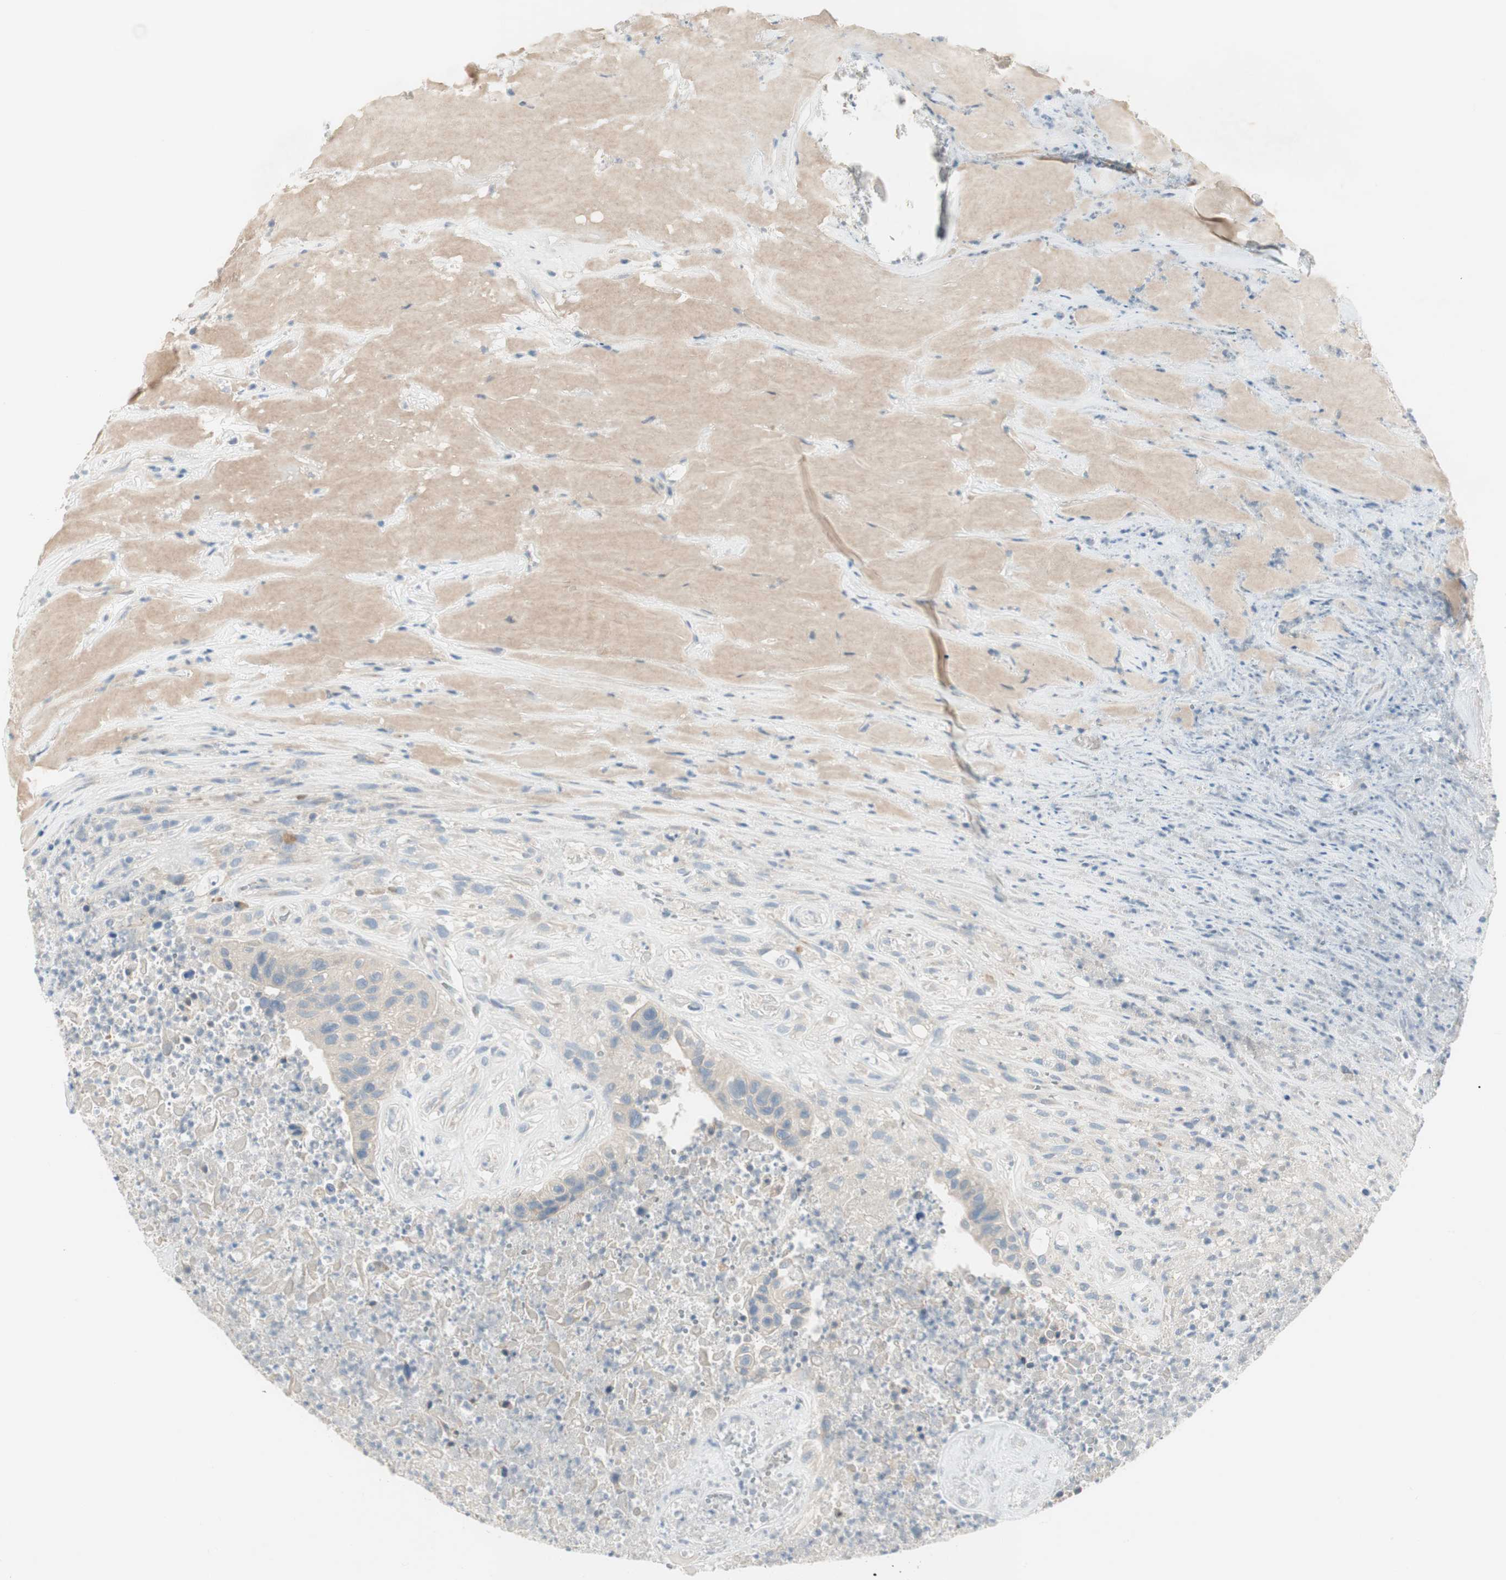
{"staining": {"intensity": "negative", "quantity": "none", "location": "none"}, "tissue": "urothelial cancer", "cell_type": "Tumor cells", "image_type": "cancer", "snomed": [{"axis": "morphology", "description": "Urothelial carcinoma, High grade"}, {"axis": "topography", "description": "Urinary bladder"}], "caption": "IHC micrograph of neoplastic tissue: urothelial carcinoma (high-grade) stained with DAB reveals no significant protein positivity in tumor cells.", "gene": "SPINK4", "patient": {"sex": "male", "age": 66}}